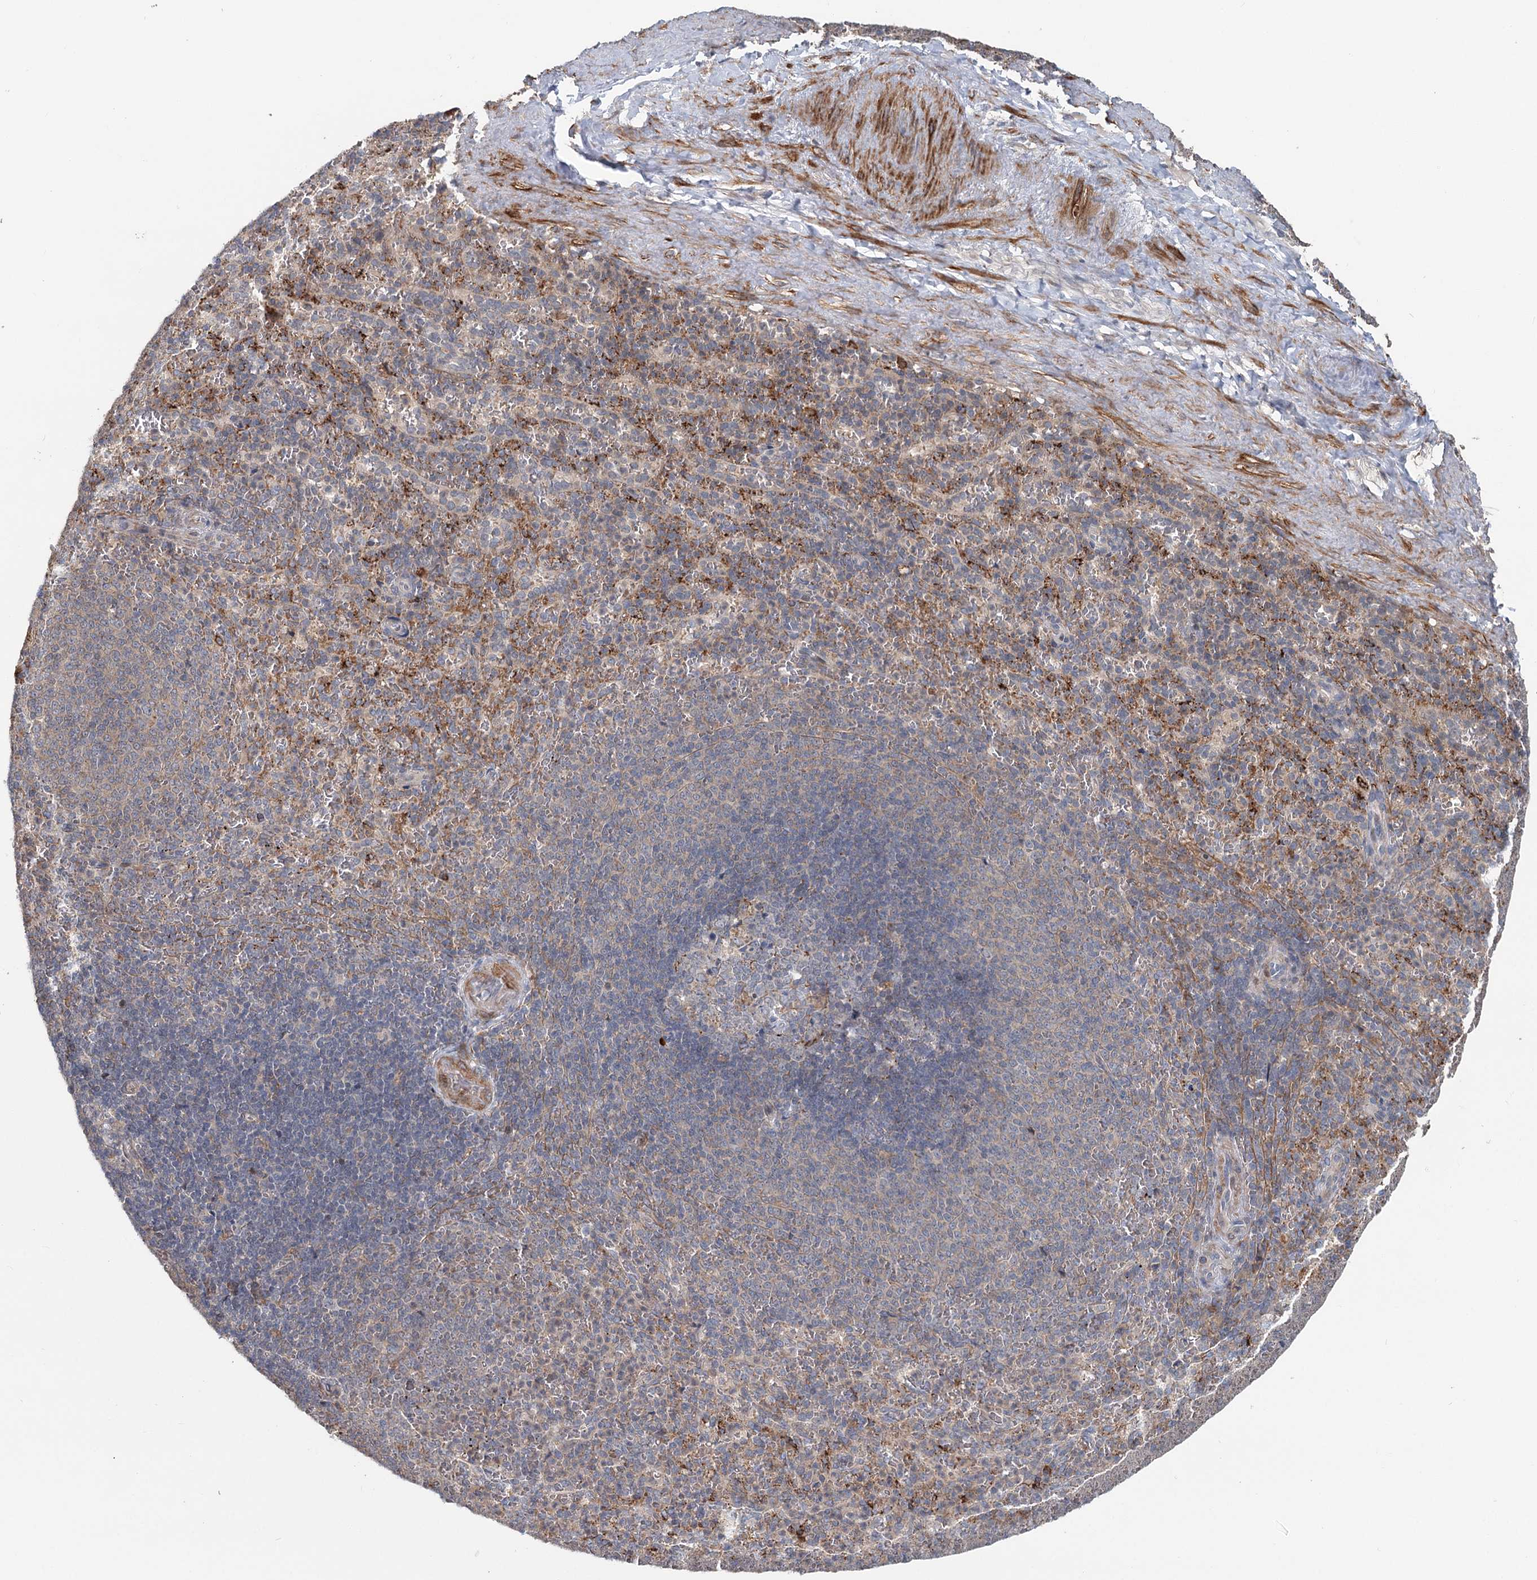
{"staining": {"intensity": "weak", "quantity": "<25%", "location": "cytoplasmic/membranous"}, "tissue": "spleen", "cell_type": "Cells in red pulp", "image_type": "normal", "snomed": [{"axis": "morphology", "description": "Normal tissue, NOS"}, {"axis": "topography", "description": "Spleen"}], "caption": "Cells in red pulp show no significant expression in benign spleen. Brightfield microscopy of immunohistochemistry (IHC) stained with DAB (brown) and hematoxylin (blue), captured at high magnification.", "gene": "RNF111", "patient": {"sex": "female", "age": 21}}